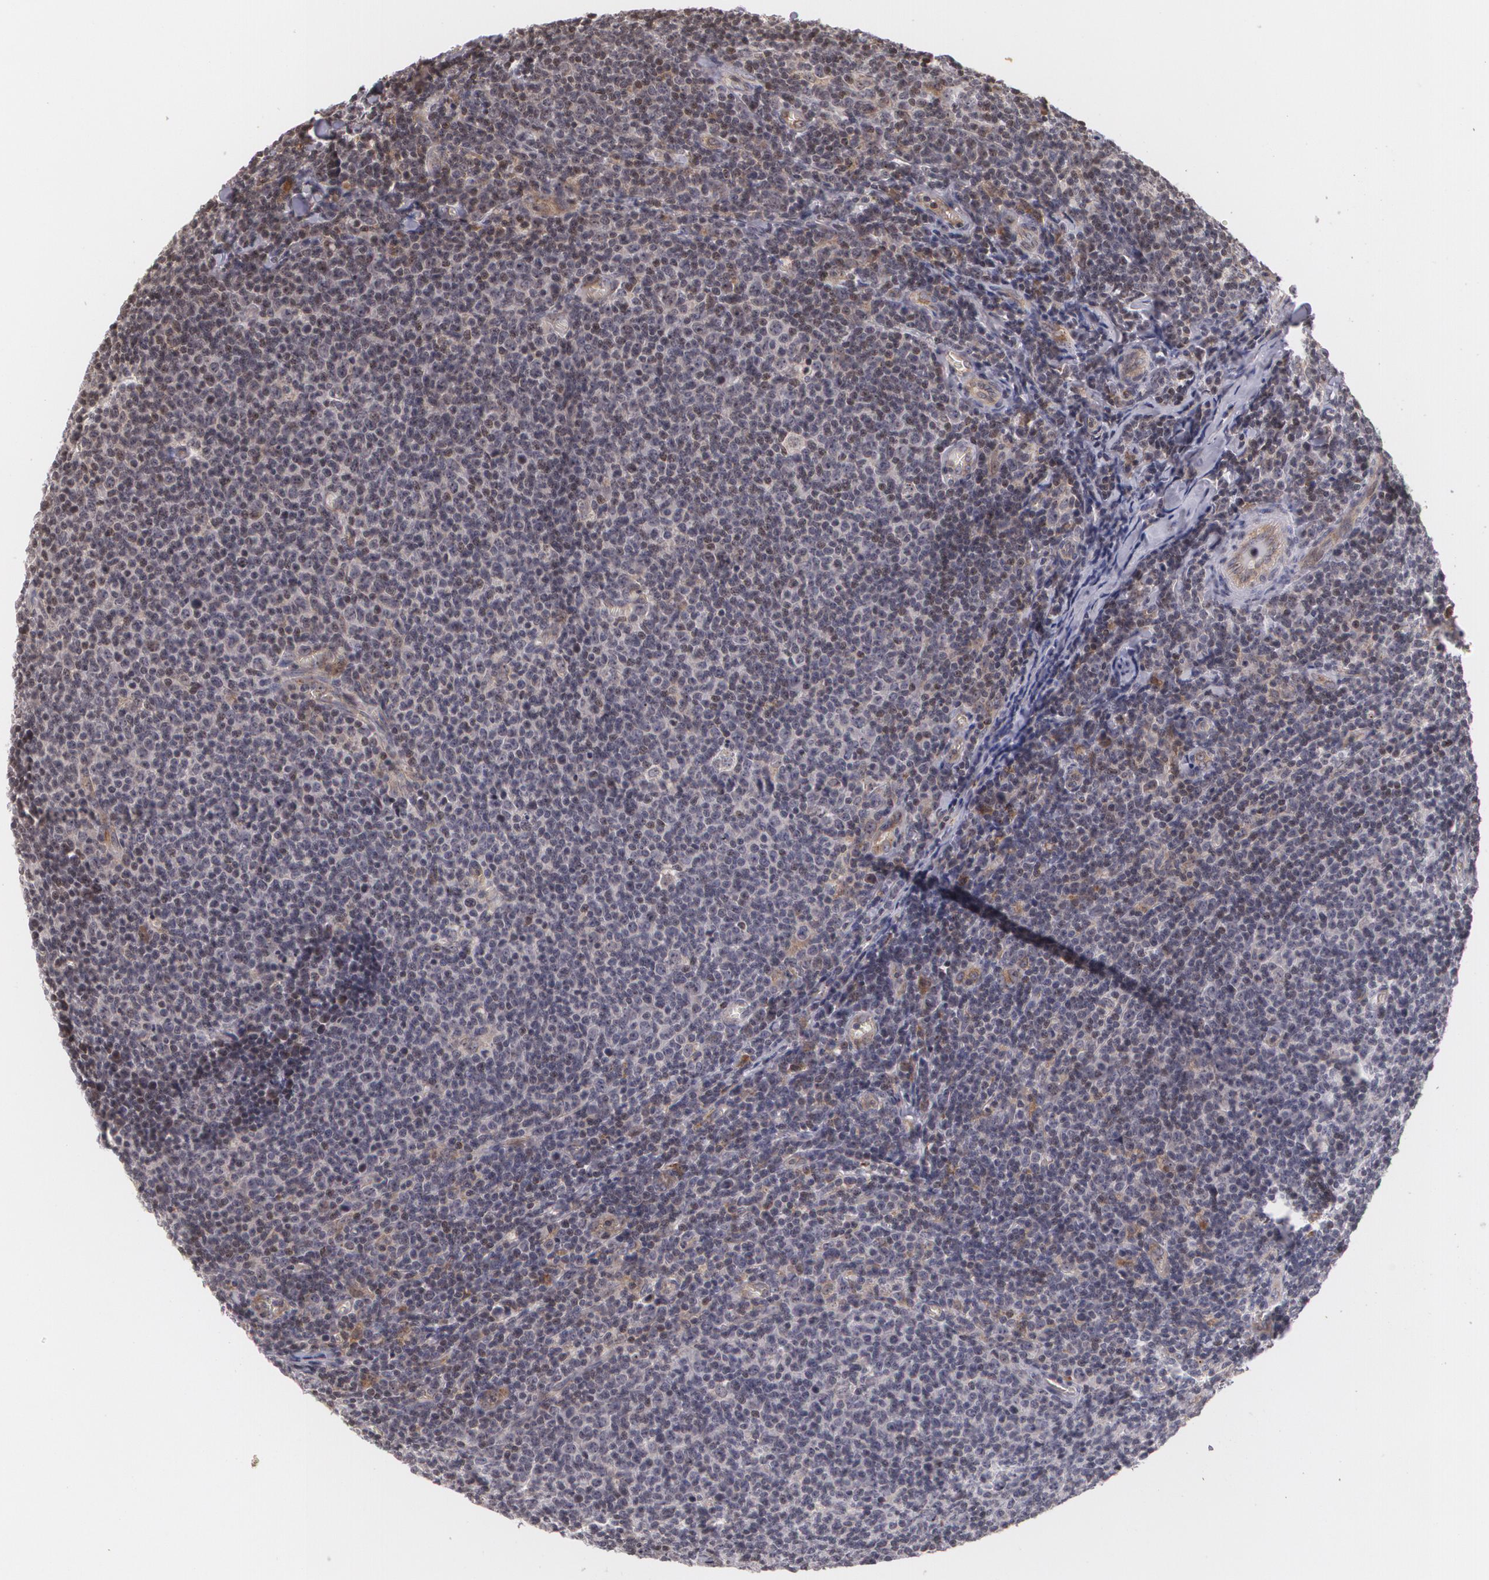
{"staining": {"intensity": "weak", "quantity": "<25%", "location": "cytoplasmic/membranous"}, "tissue": "lymphoma", "cell_type": "Tumor cells", "image_type": "cancer", "snomed": [{"axis": "morphology", "description": "Malignant lymphoma, non-Hodgkin's type, Low grade"}, {"axis": "topography", "description": "Lymph node"}], "caption": "Lymphoma stained for a protein using IHC reveals no expression tumor cells.", "gene": "VAV3", "patient": {"sex": "male", "age": 74}}